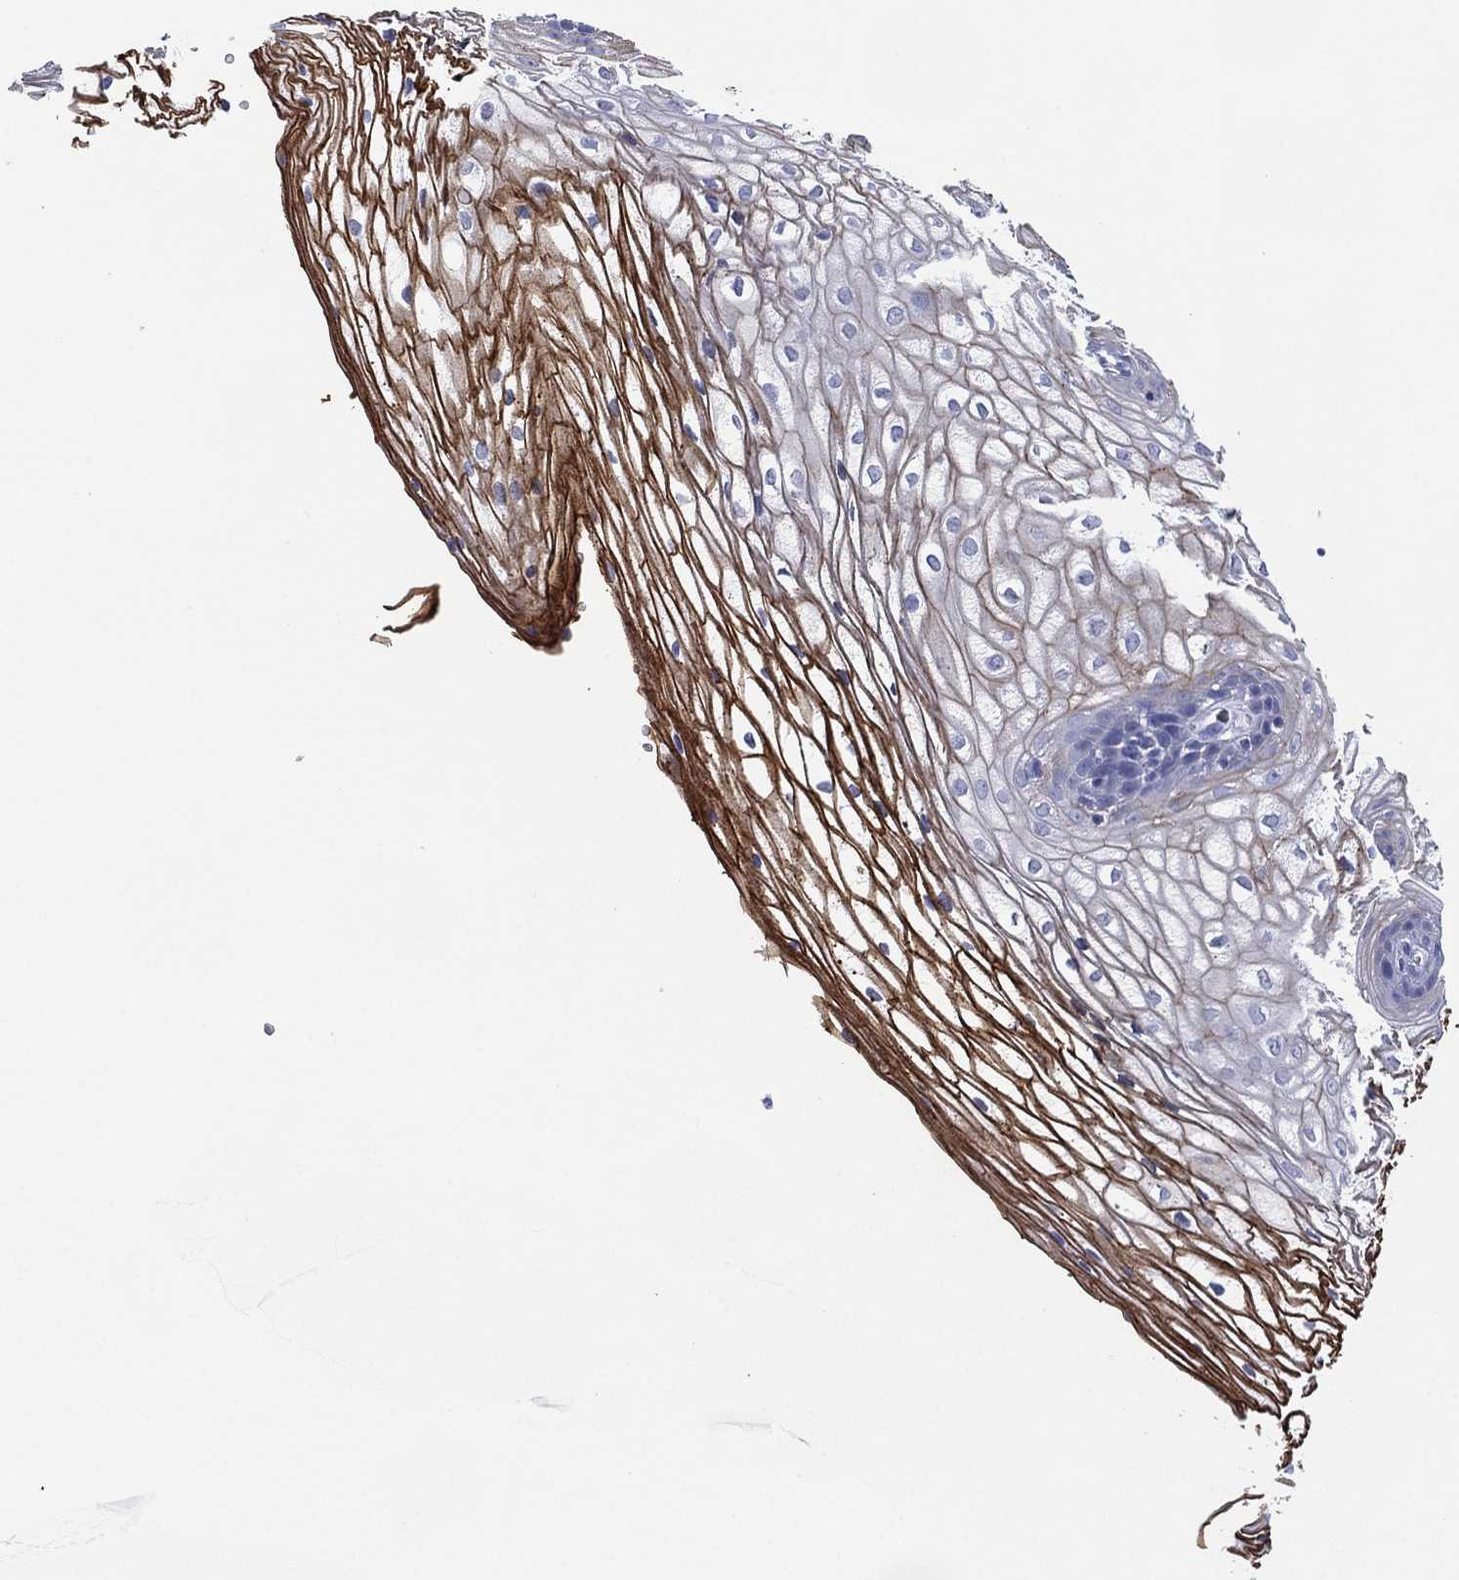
{"staining": {"intensity": "strong", "quantity": "25%-75%", "location": "cytoplasmic/membranous"}, "tissue": "vagina", "cell_type": "Squamous epithelial cells", "image_type": "normal", "snomed": [{"axis": "morphology", "description": "Normal tissue, NOS"}, {"axis": "topography", "description": "Vagina"}], "caption": "High-power microscopy captured an immunohistochemistry image of normal vagina, revealing strong cytoplasmic/membranous staining in approximately 25%-75% of squamous epithelial cells. (Brightfield microscopy of DAB IHC at high magnification).", "gene": "DSG1", "patient": {"sex": "female", "age": 34}}